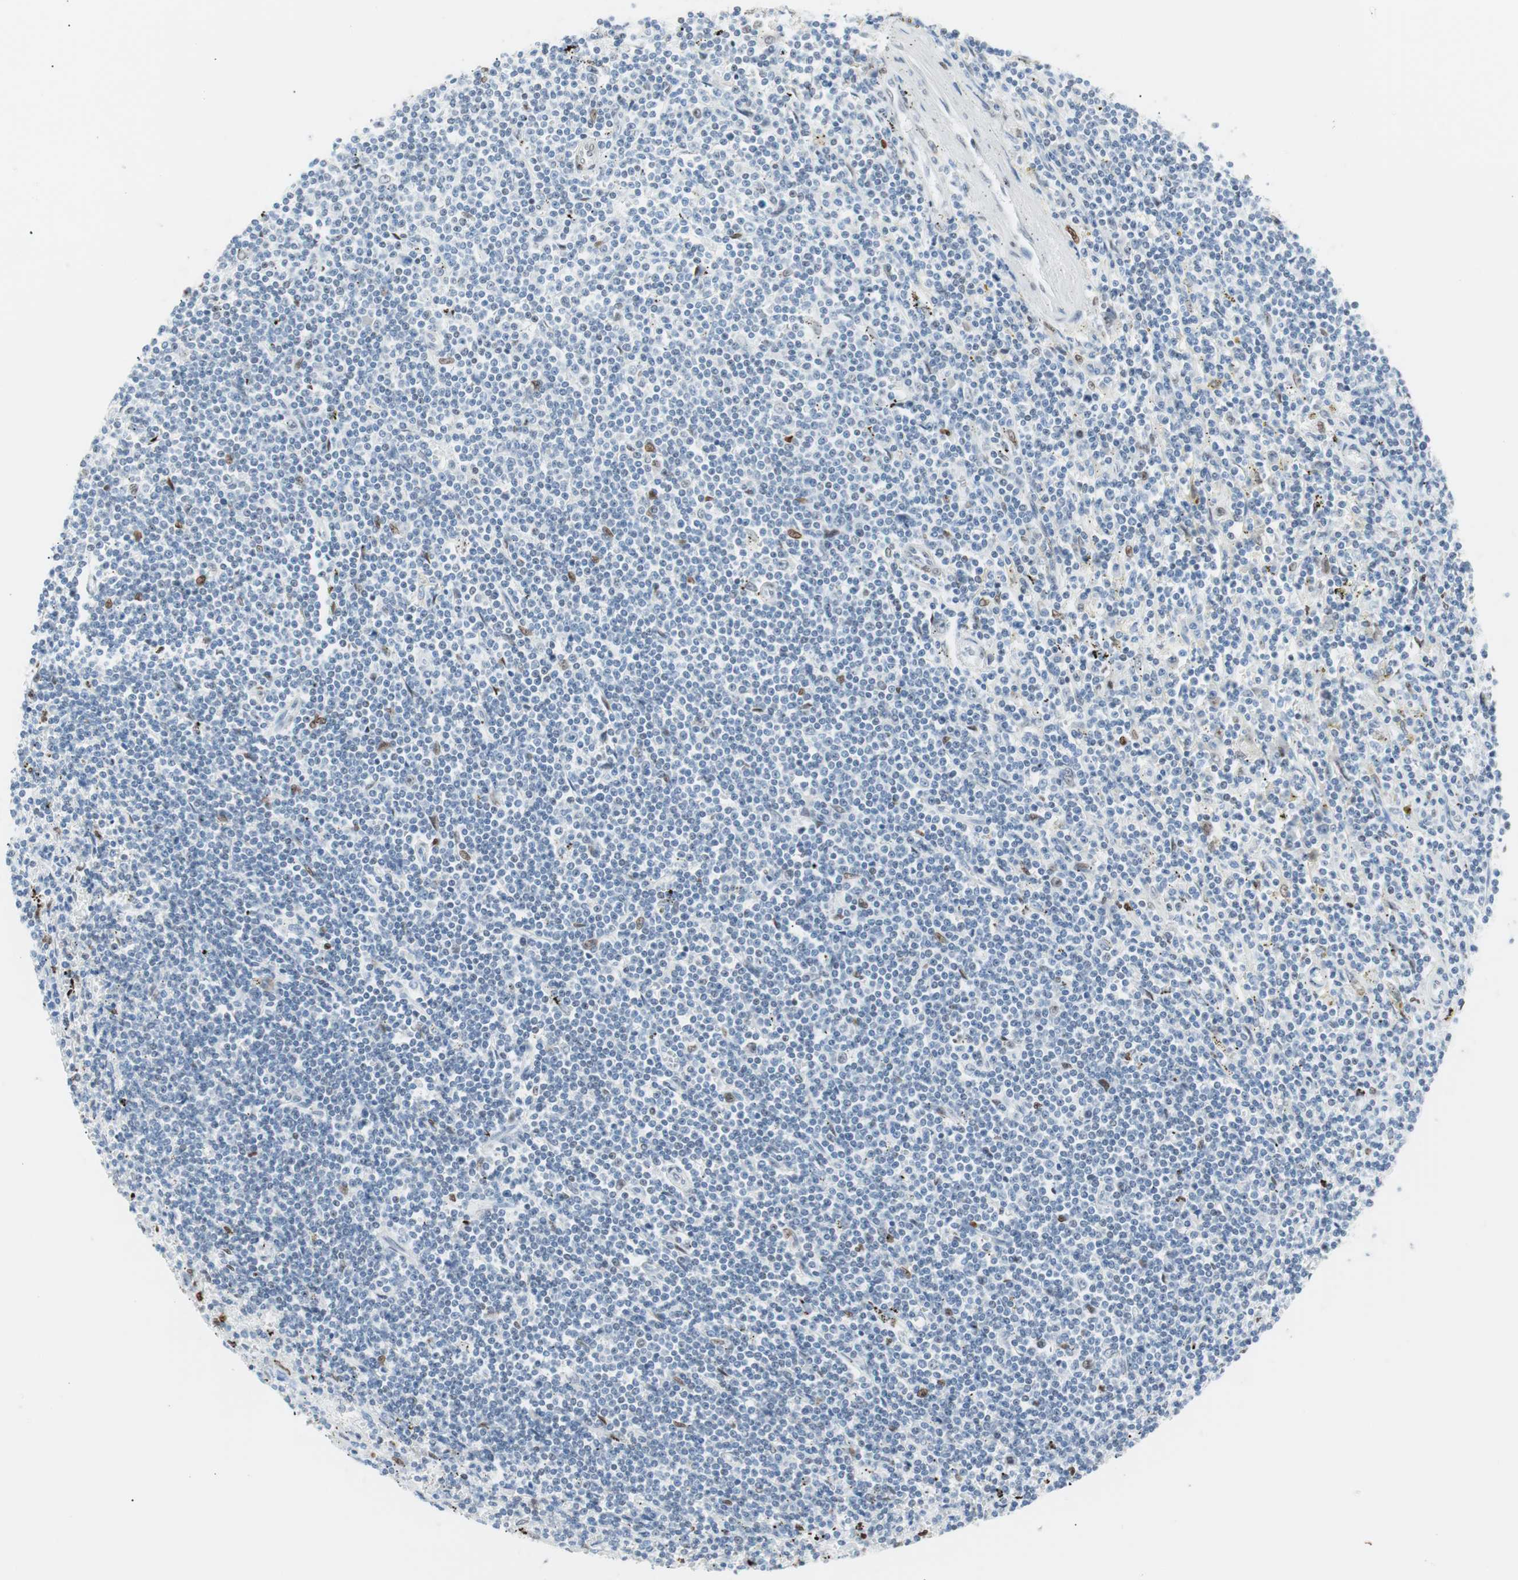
{"staining": {"intensity": "negative", "quantity": "none", "location": "none"}, "tissue": "lymphoma", "cell_type": "Tumor cells", "image_type": "cancer", "snomed": [{"axis": "morphology", "description": "Malignant lymphoma, non-Hodgkin's type, Low grade"}, {"axis": "topography", "description": "Spleen"}], "caption": "IHC photomicrograph of malignant lymphoma, non-Hodgkin's type (low-grade) stained for a protein (brown), which reveals no expression in tumor cells. (DAB IHC with hematoxylin counter stain).", "gene": "CEBPB", "patient": {"sex": "male", "age": 76}}